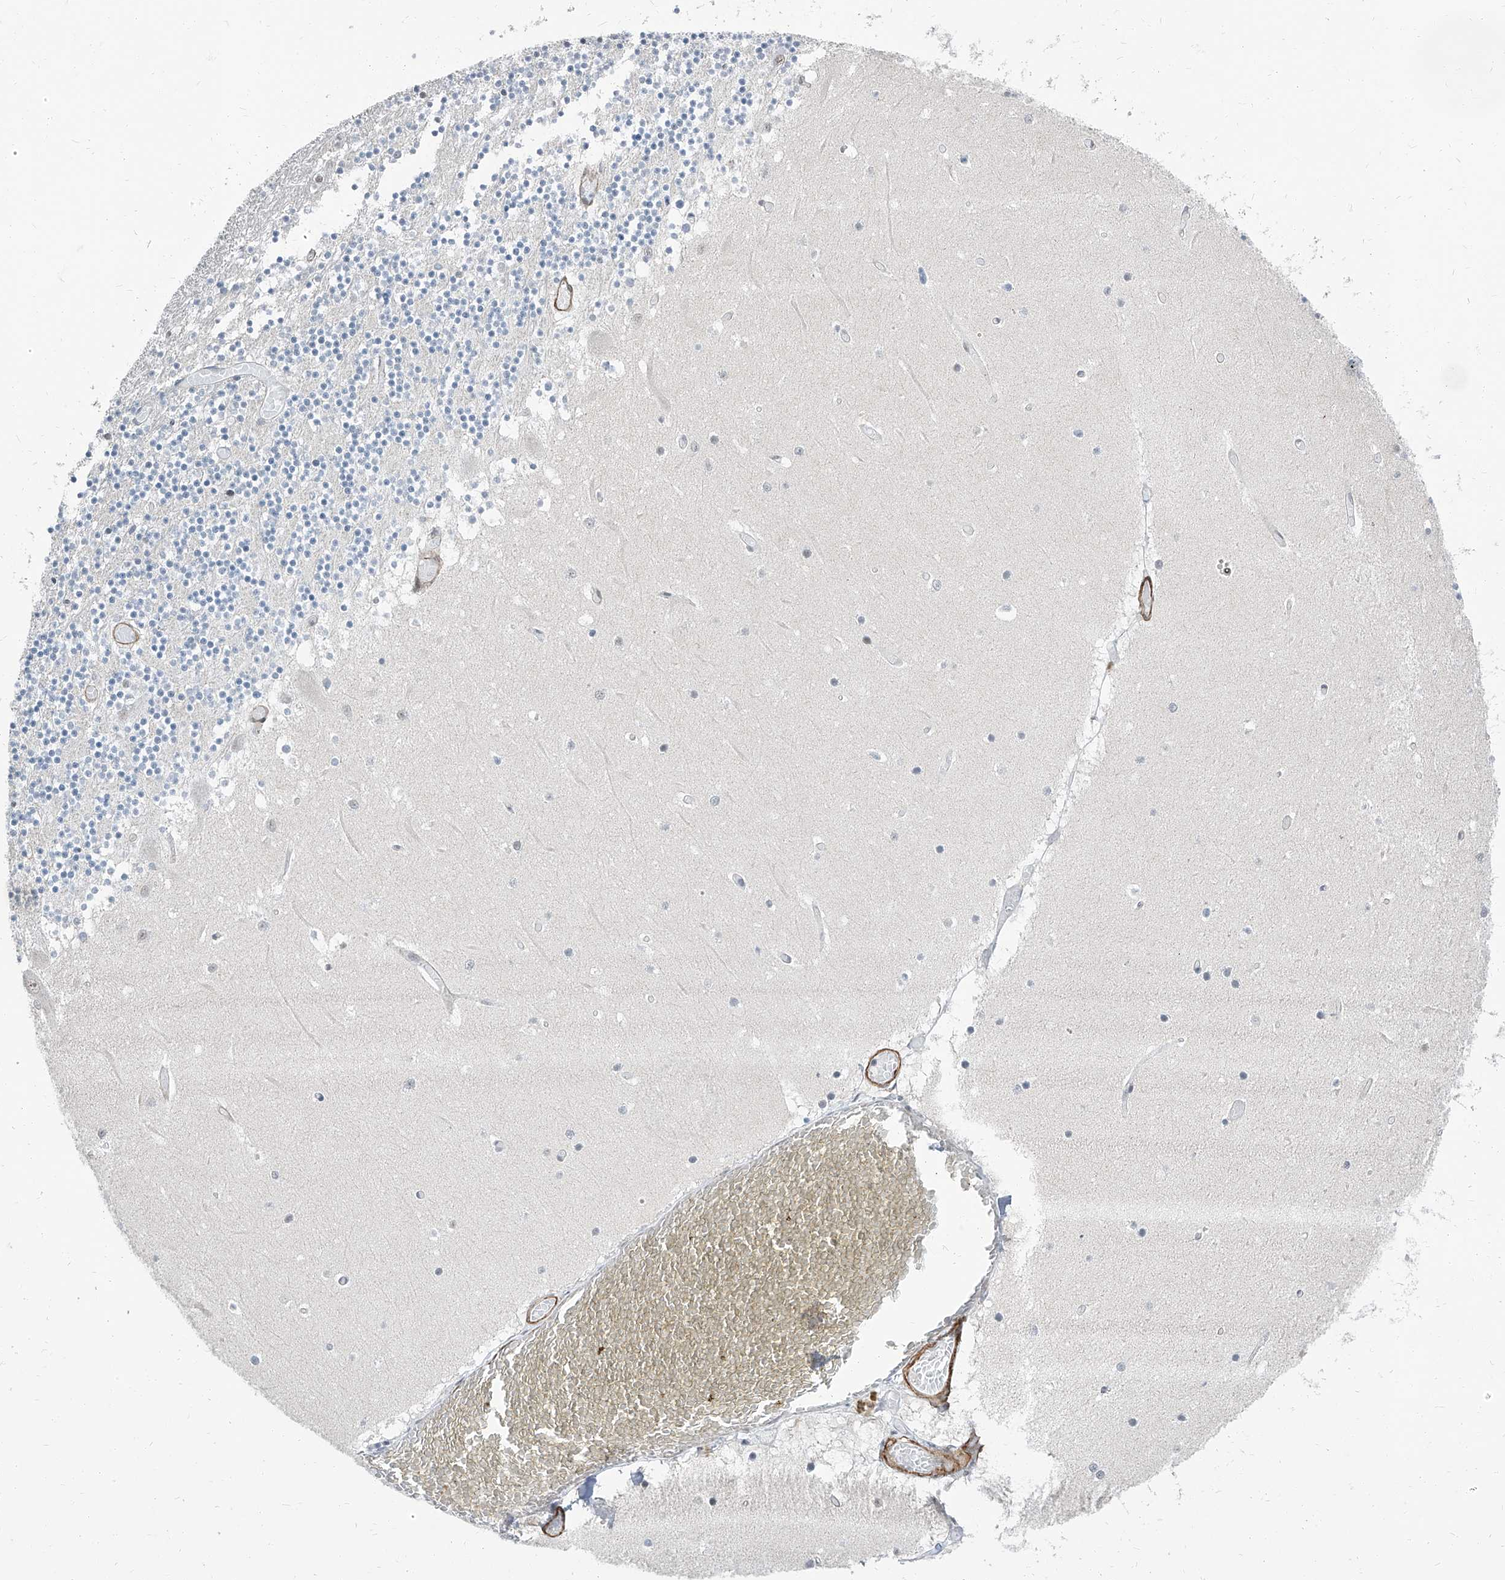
{"staining": {"intensity": "negative", "quantity": "none", "location": "none"}, "tissue": "cerebellum", "cell_type": "Cells in granular layer", "image_type": "normal", "snomed": [{"axis": "morphology", "description": "Normal tissue, NOS"}, {"axis": "topography", "description": "Cerebellum"}], "caption": "IHC micrograph of benign cerebellum stained for a protein (brown), which reveals no staining in cells in granular layer. The staining was performed using DAB (3,3'-diaminobenzidine) to visualize the protein expression in brown, while the nuclei were stained in blue with hematoxylin (Magnification: 20x).", "gene": "TXLNB", "patient": {"sex": "female", "age": 28}}